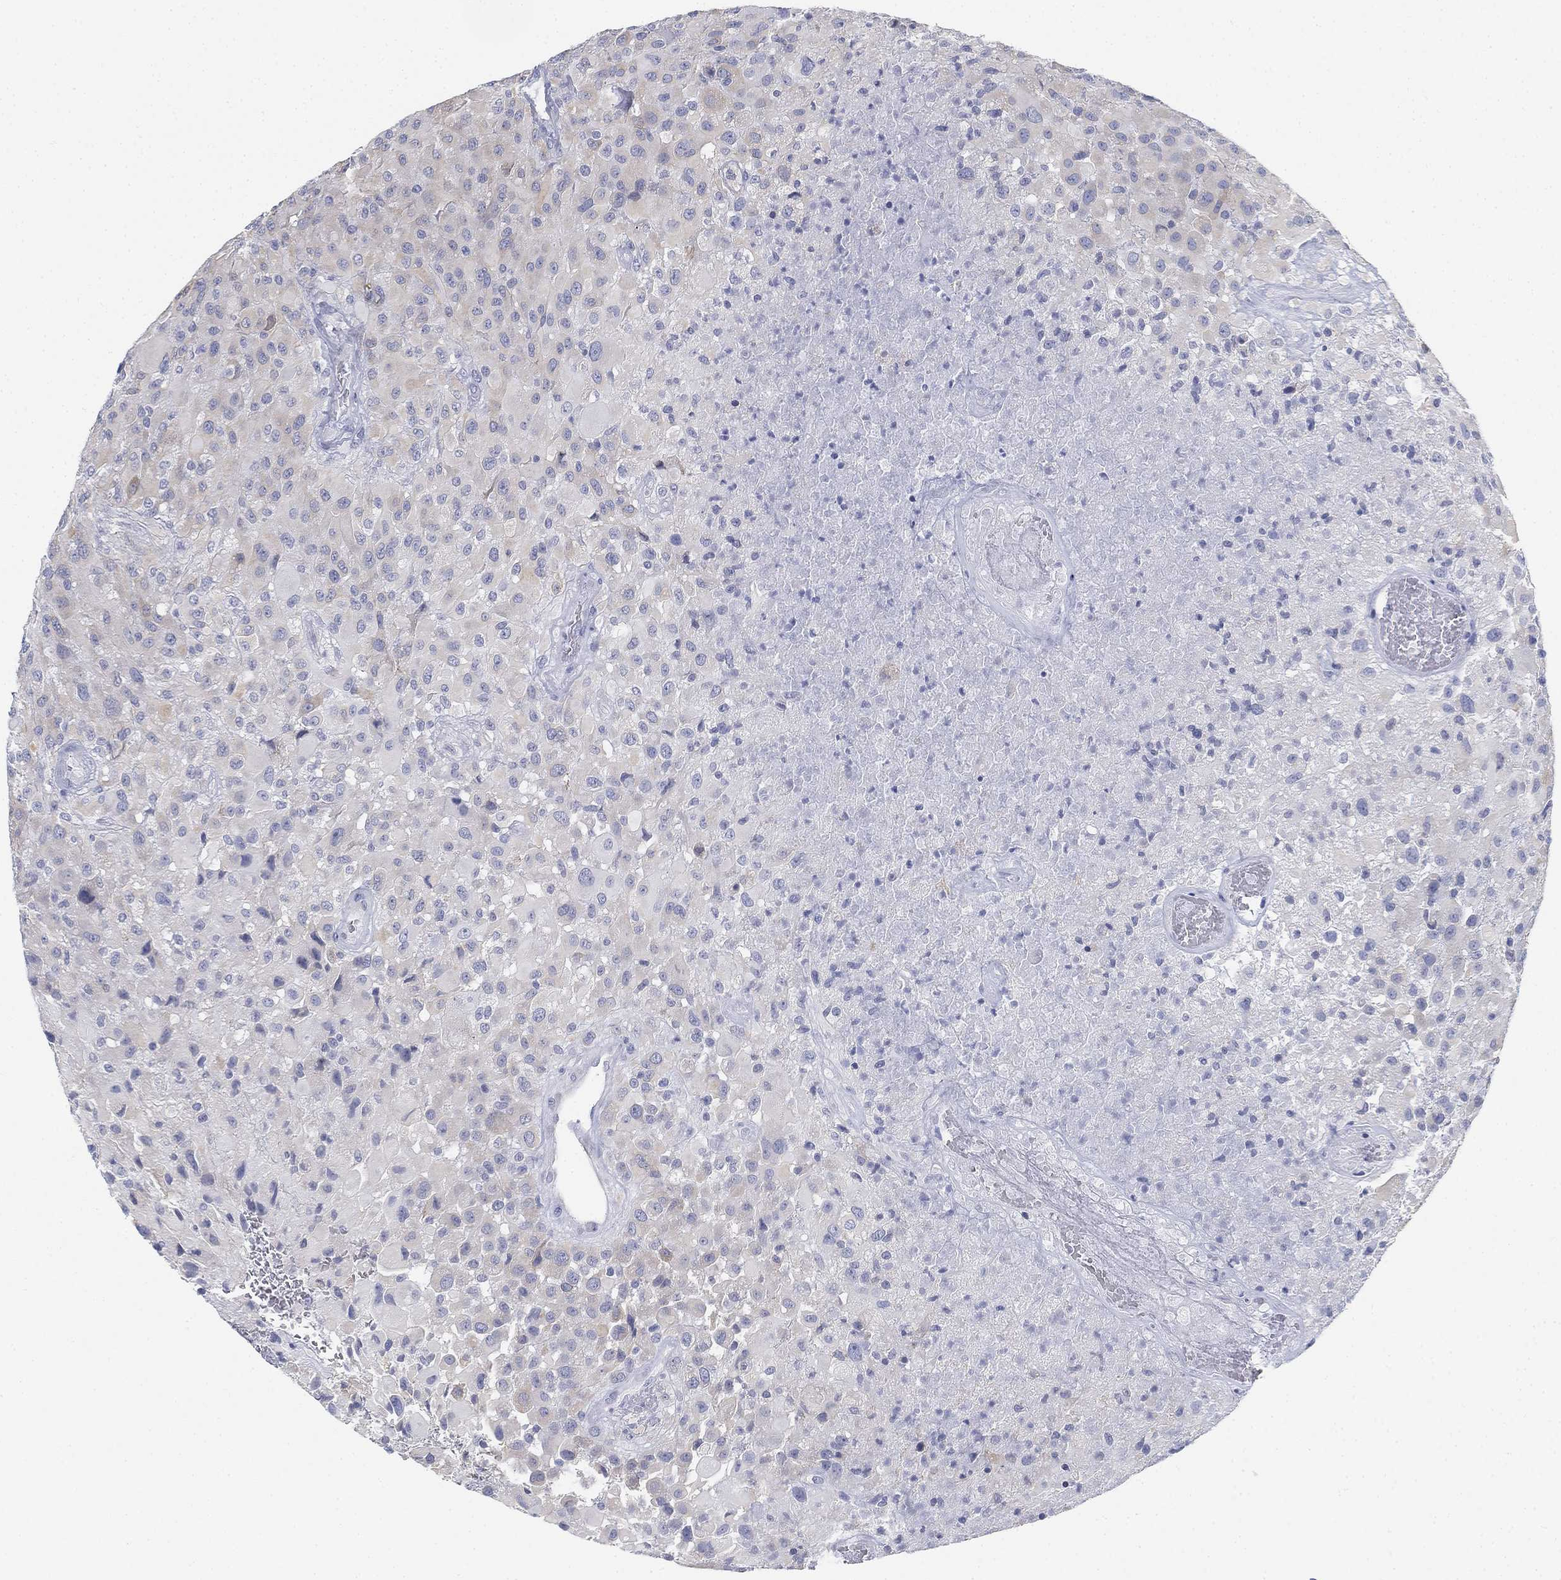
{"staining": {"intensity": "weak", "quantity": "<25%", "location": "cytoplasmic/membranous"}, "tissue": "glioma", "cell_type": "Tumor cells", "image_type": "cancer", "snomed": [{"axis": "morphology", "description": "Glioma, malignant, High grade"}, {"axis": "topography", "description": "Cerebral cortex"}], "caption": "Malignant glioma (high-grade) was stained to show a protein in brown. There is no significant expression in tumor cells.", "gene": "GCNA", "patient": {"sex": "male", "age": 35}}